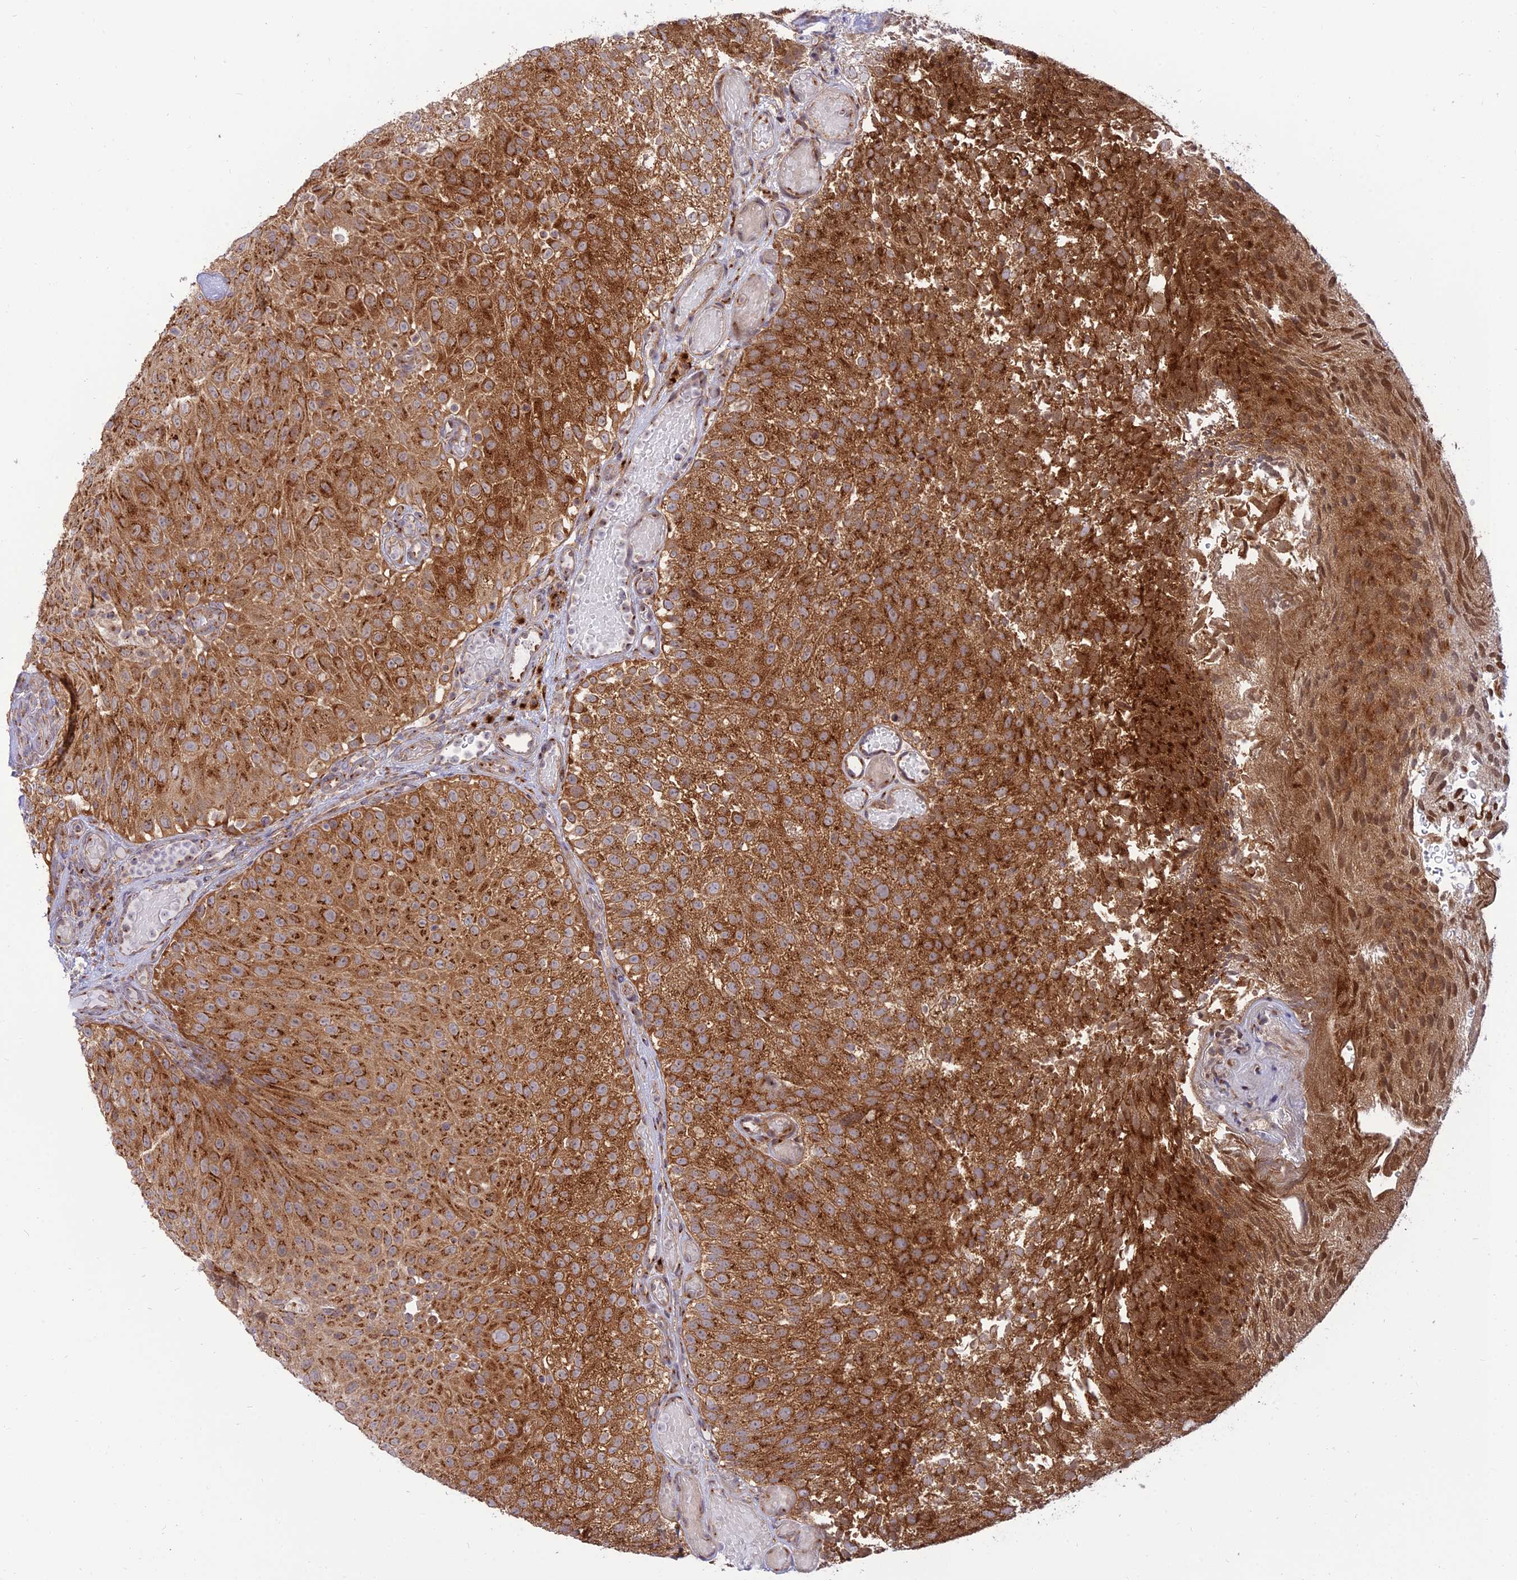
{"staining": {"intensity": "strong", "quantity": ">75%", "location": "cytoplasmic/membranous"}, "tissue": "urothelial cancer", "cell_type": "Tumor cells", "image_type": "cancer", "snomed": [{"axis": "morphology", "description": "Urothelial carcinoma, Low grade"}, {"axis": "topography", "description": "Urinary bladder"}], "caption": "Urothelial cancer tissue shows strong cytoplasmic/membranous positivity in approximately >75% of tumor cells, visualized by immunohistochemistry.", "gene": "GOLGA3", "patient": {"sex": "male", "age": 78}}